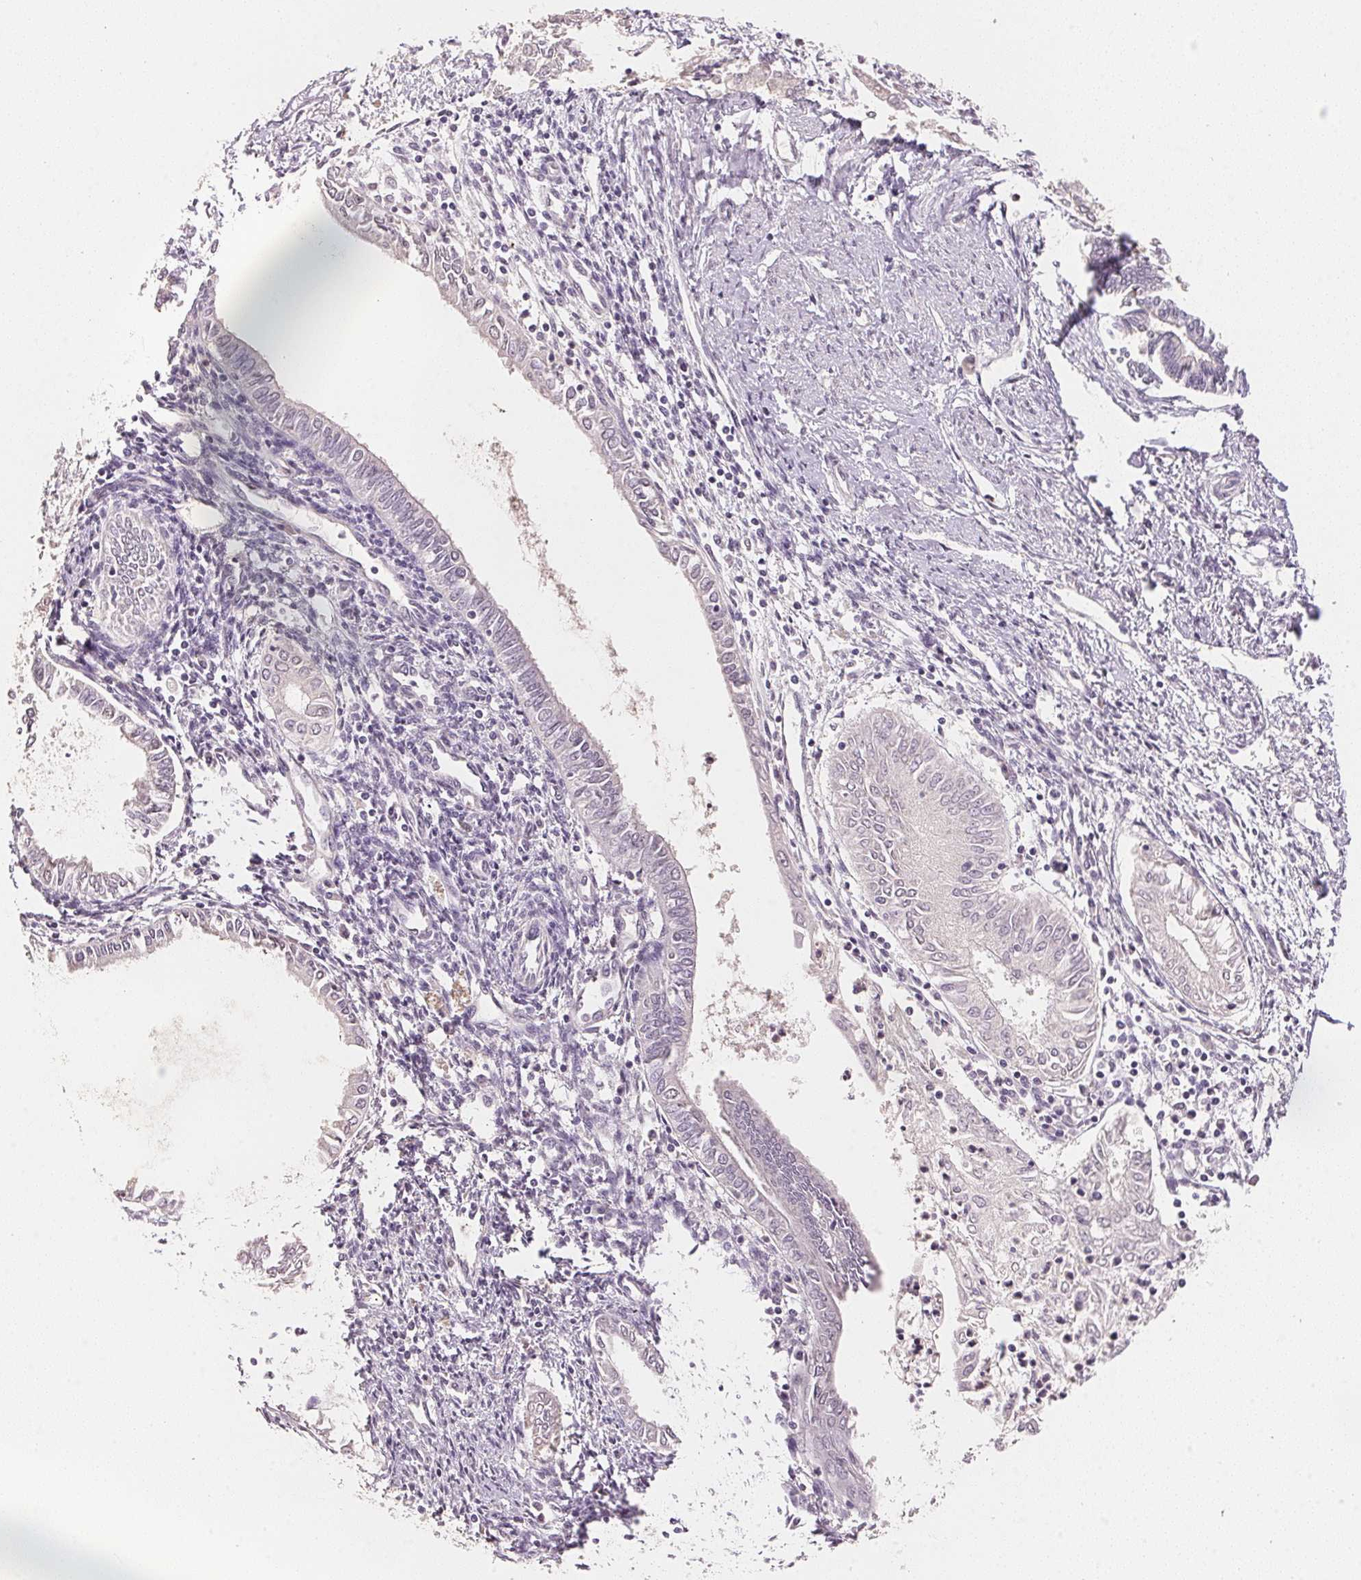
{"staining": {"intensity": "negative", "quantity": "none", "location": "none"}, "tissue": "endometrial cancer", "cell_type": "Tumor cells", "image_type": "cancer", "snomed": [{"axis": "morphology", "description": "Adenocarcinoma, NOS"}, {"axis": "topography", "description": "Endometrium"}], "caption": "An IHC micrograph of endometrial adenocarcinoma is shown. There is no staining in tumor cells of endometrial adenocarcinoma.", "gene": "POLR3G", "patient": {"sex": "female", "age": 68}}